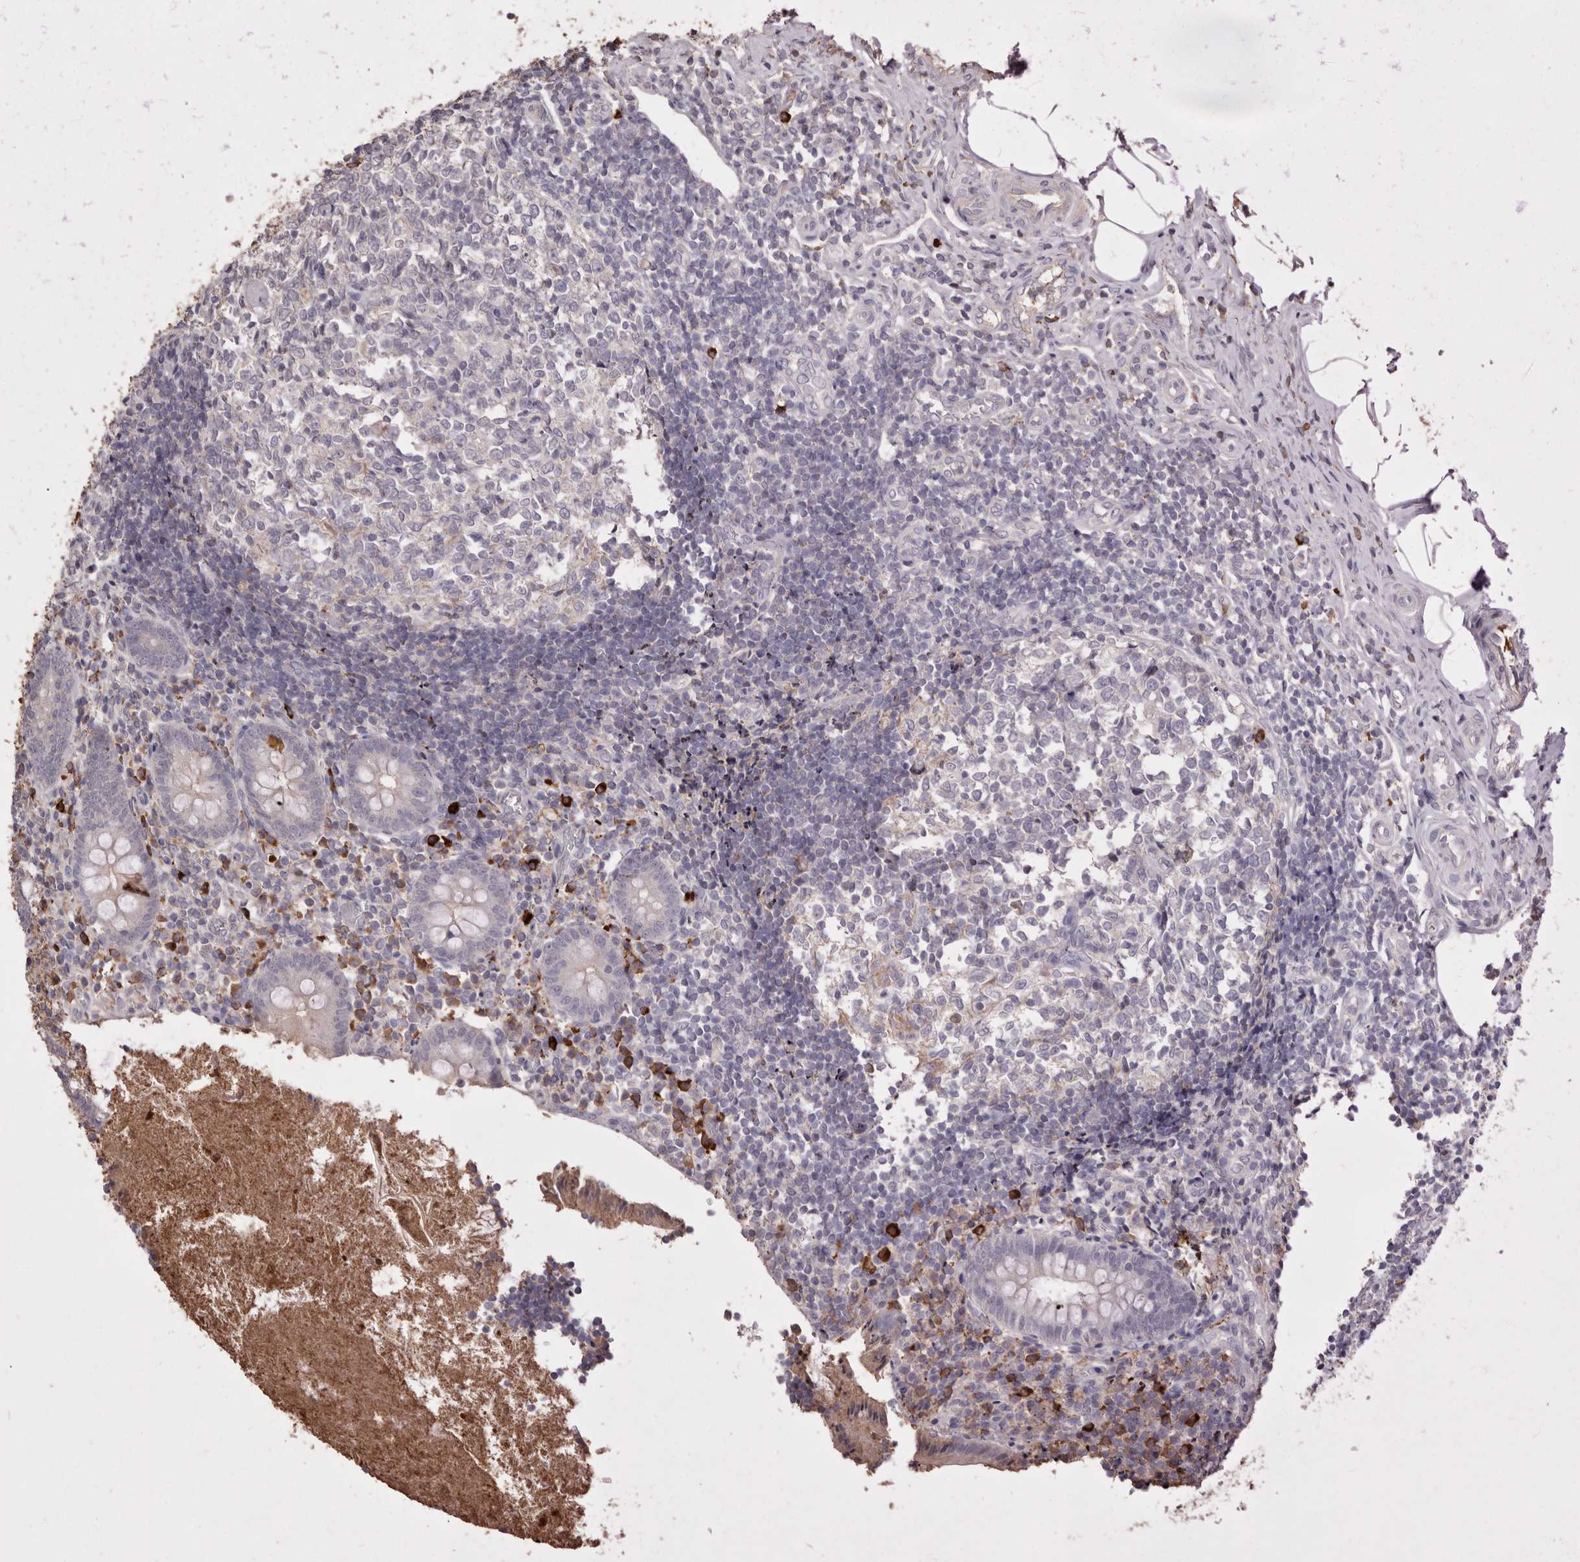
{"staining": {"intensity": "moderate", "quantity": "<25%", "location": "cytoplasmic/membranous"}, "tissue": "appendix", "cell_type": "Glandular cells", "image_type": "normal", "snomed": [{"axis": "morphology", "description": "Normal tissue, NOS"}, {"axis": "topography", "description": "Appendix"}], "caption": "Protein analysis of unremarkable appendix shows moderate cytoplasmic/membranous staining in approximately <25% of glandular cells.", "gene": "HCAR2", "patient": {"sex": "female", "age": 17}}